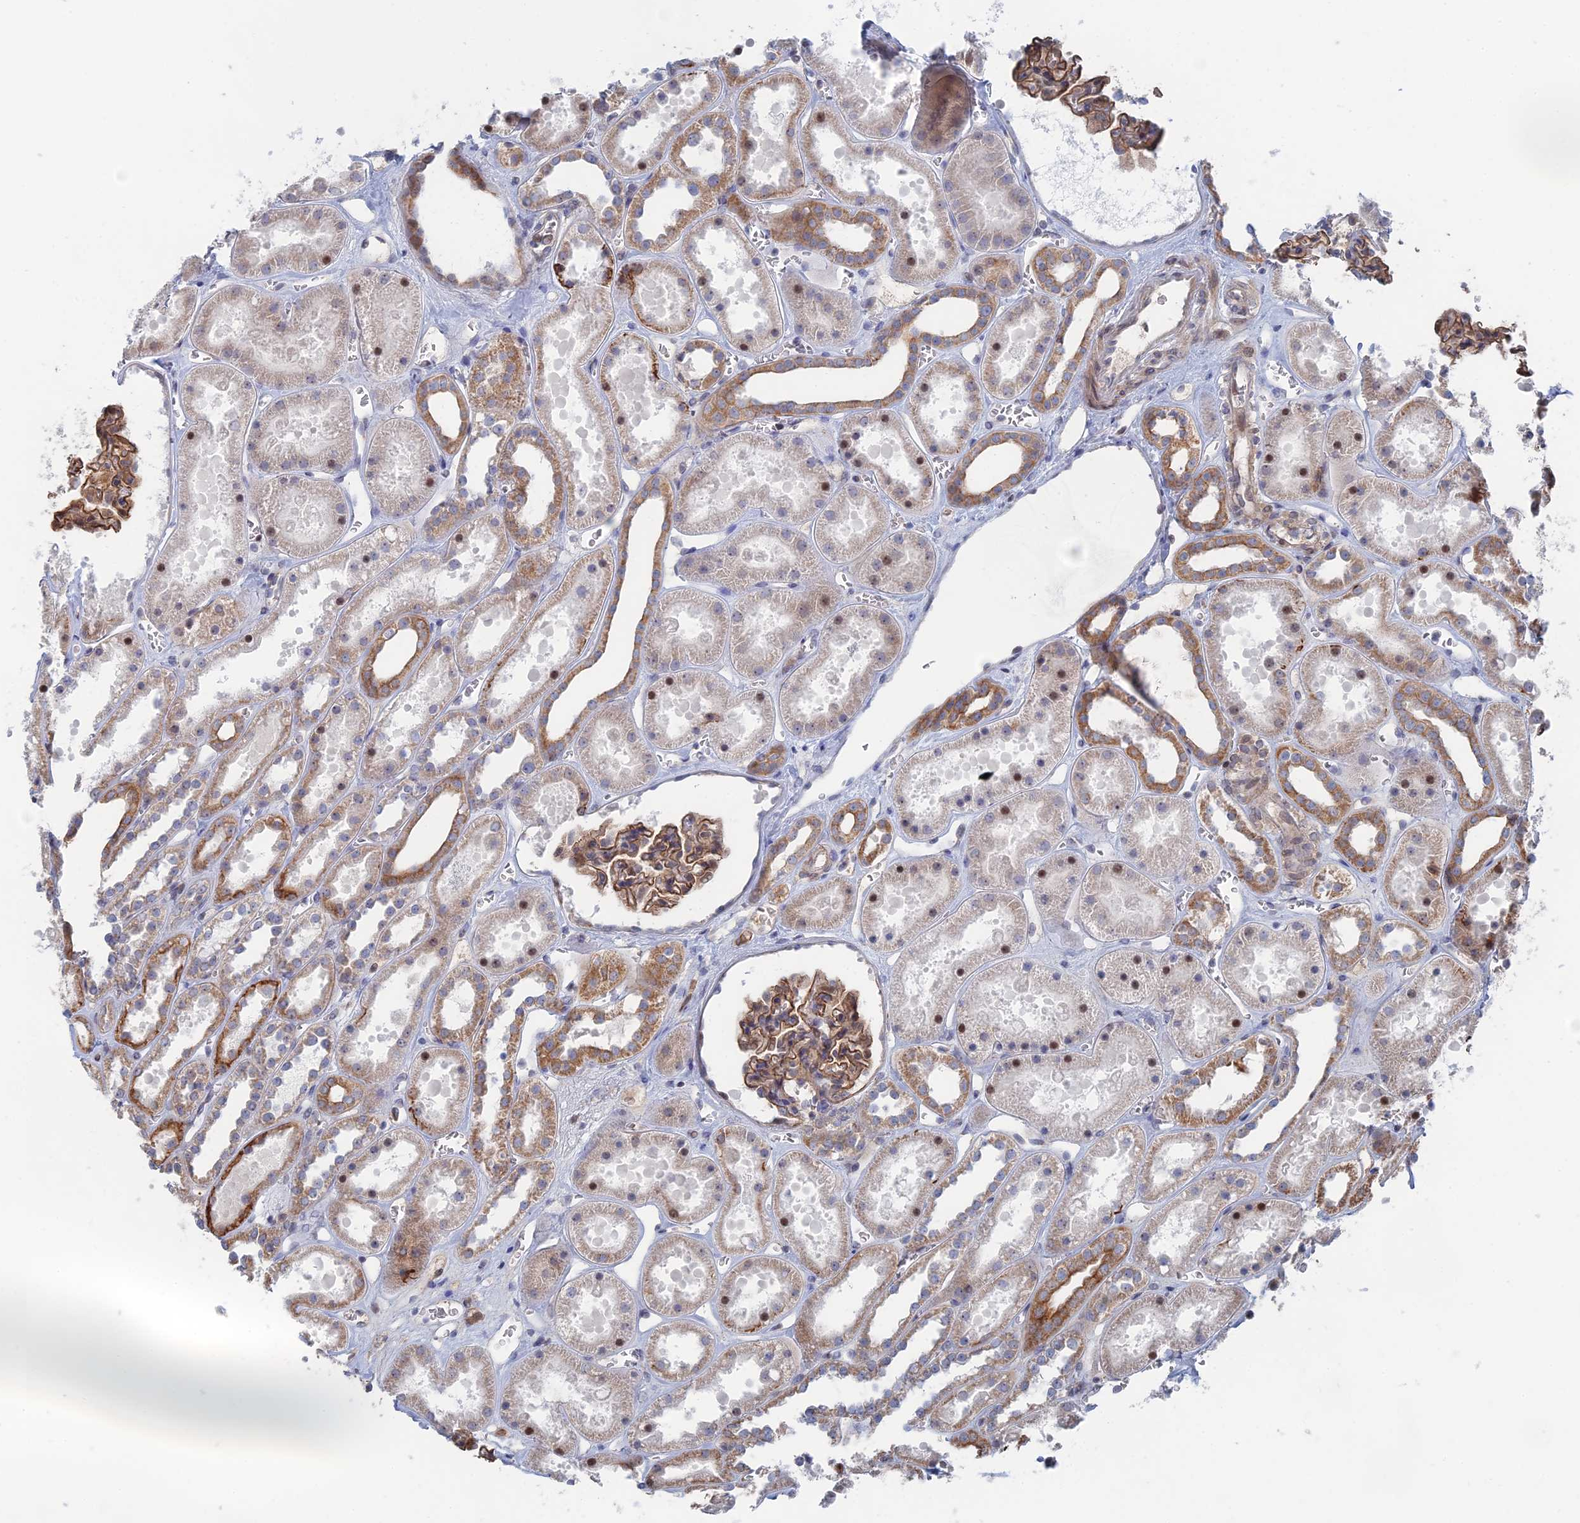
{"staining": {"intensity": "moderate", "quantity": "25%-75%", "location": "cytoplasmic/membranous"}, "tissue": "kidney", "cell_type": "Cells in glomeruli", "image_type": "normal", "snomed": [{"axis": "morphology", "description": "Normal tissue, NOS"}, {"axis": "topography", "description": "Kidney"}], "caption": "Protein analysis of unremarkable kidney displays moderate cytoplasmic/membranous positivity in about 25%-75% of cells in glomeruli. Immunohistochemistry (ihc) stains the protein in brown and the nuclei are stained blue.", "gene": "IL7", "patient": {"sex": "female", "age": 41}}